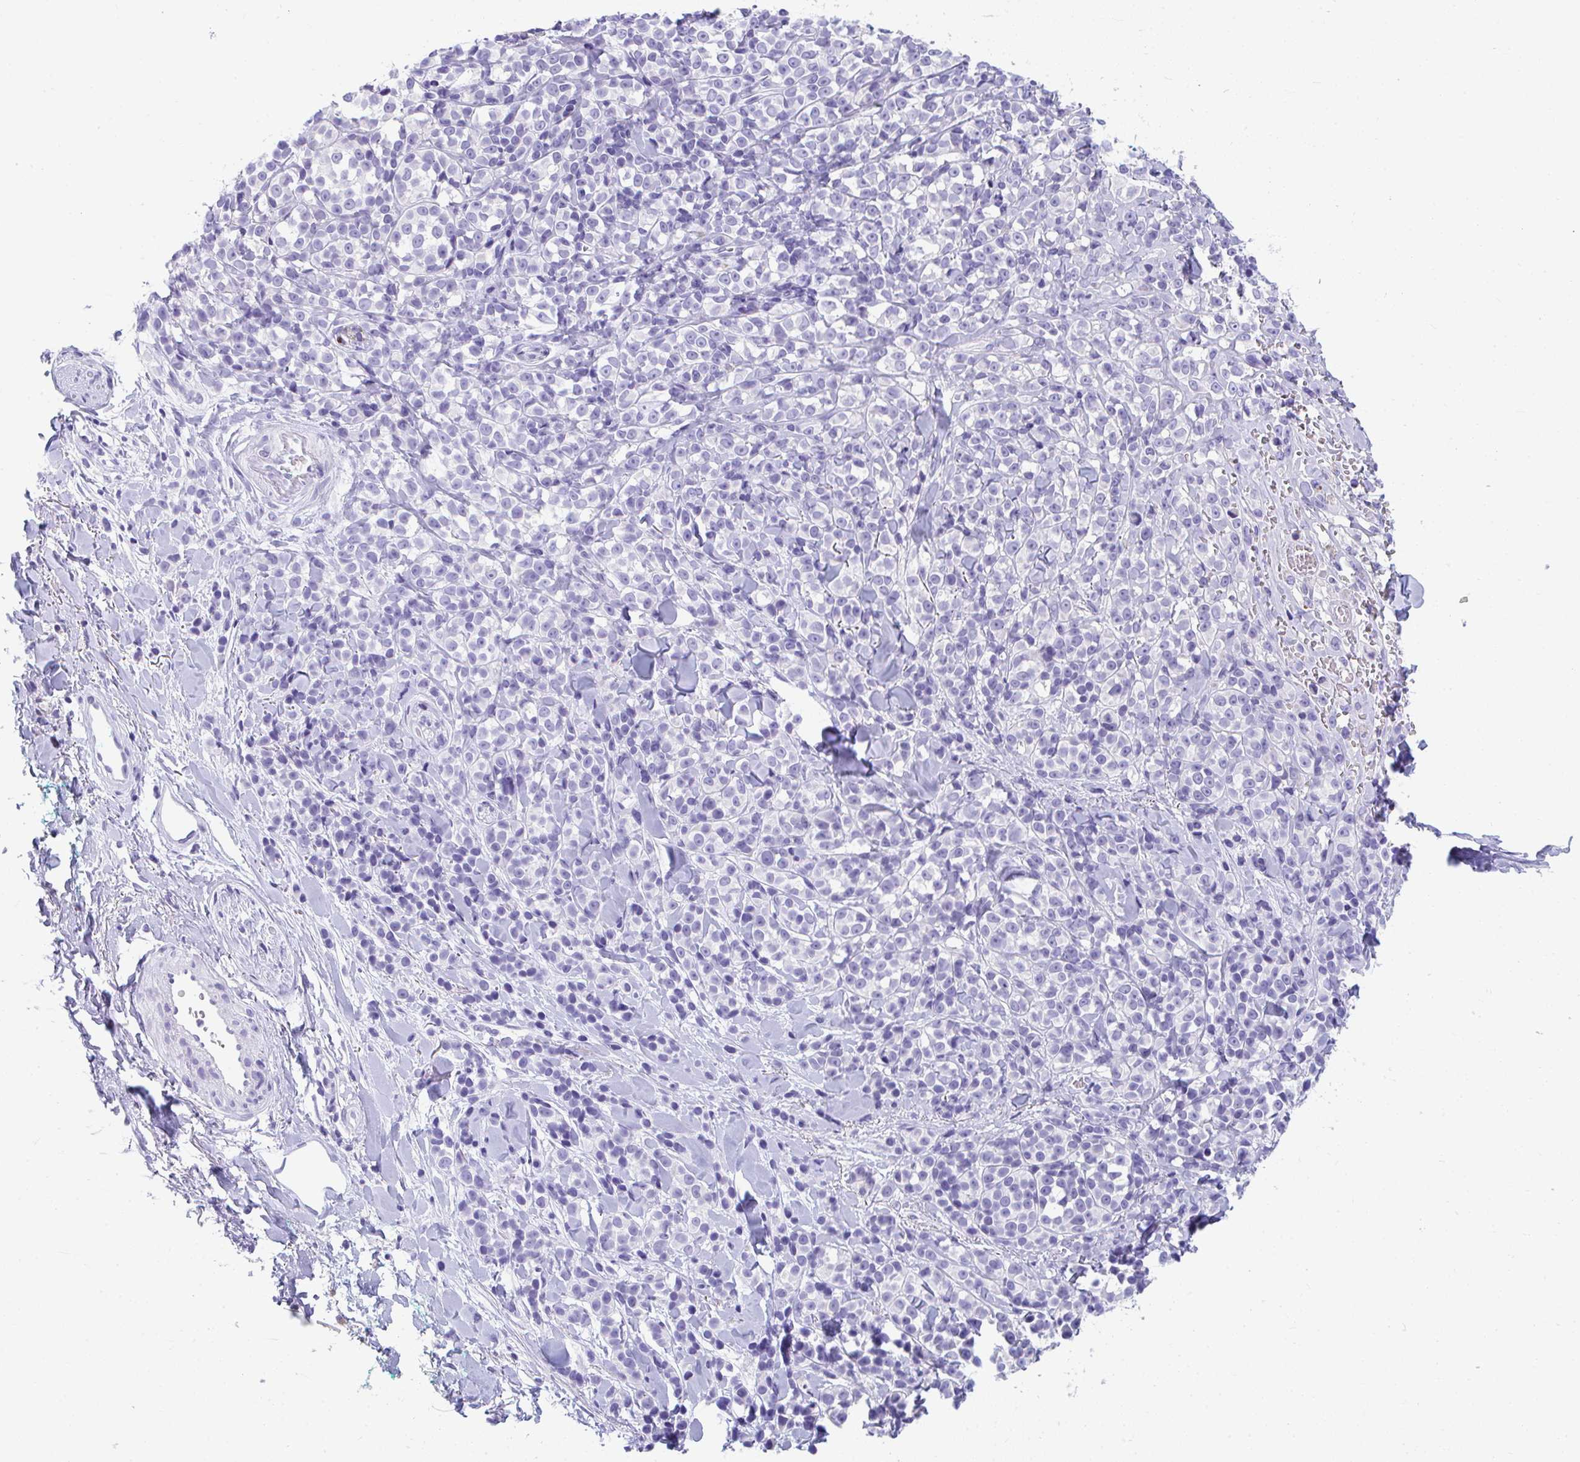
{"staining": {"intensity": "negative", "quantity": "none", "location": "none"}, "tissue": "melanoma", "cell_type": "Tumor cells", "image_type": "cancer", "snomed": [{"axis": "morphology", "description": "Malignant melanoma, NOS"}, {"axis": "topography", "description": "Skin"}], "caption": "This is a image of immunohistochemistry (IHC) staining of malignant melanoma, which shows no staining in tumor cells.", "gene": "TTC30B", "patient": {"sex": "male", "age": 85}}